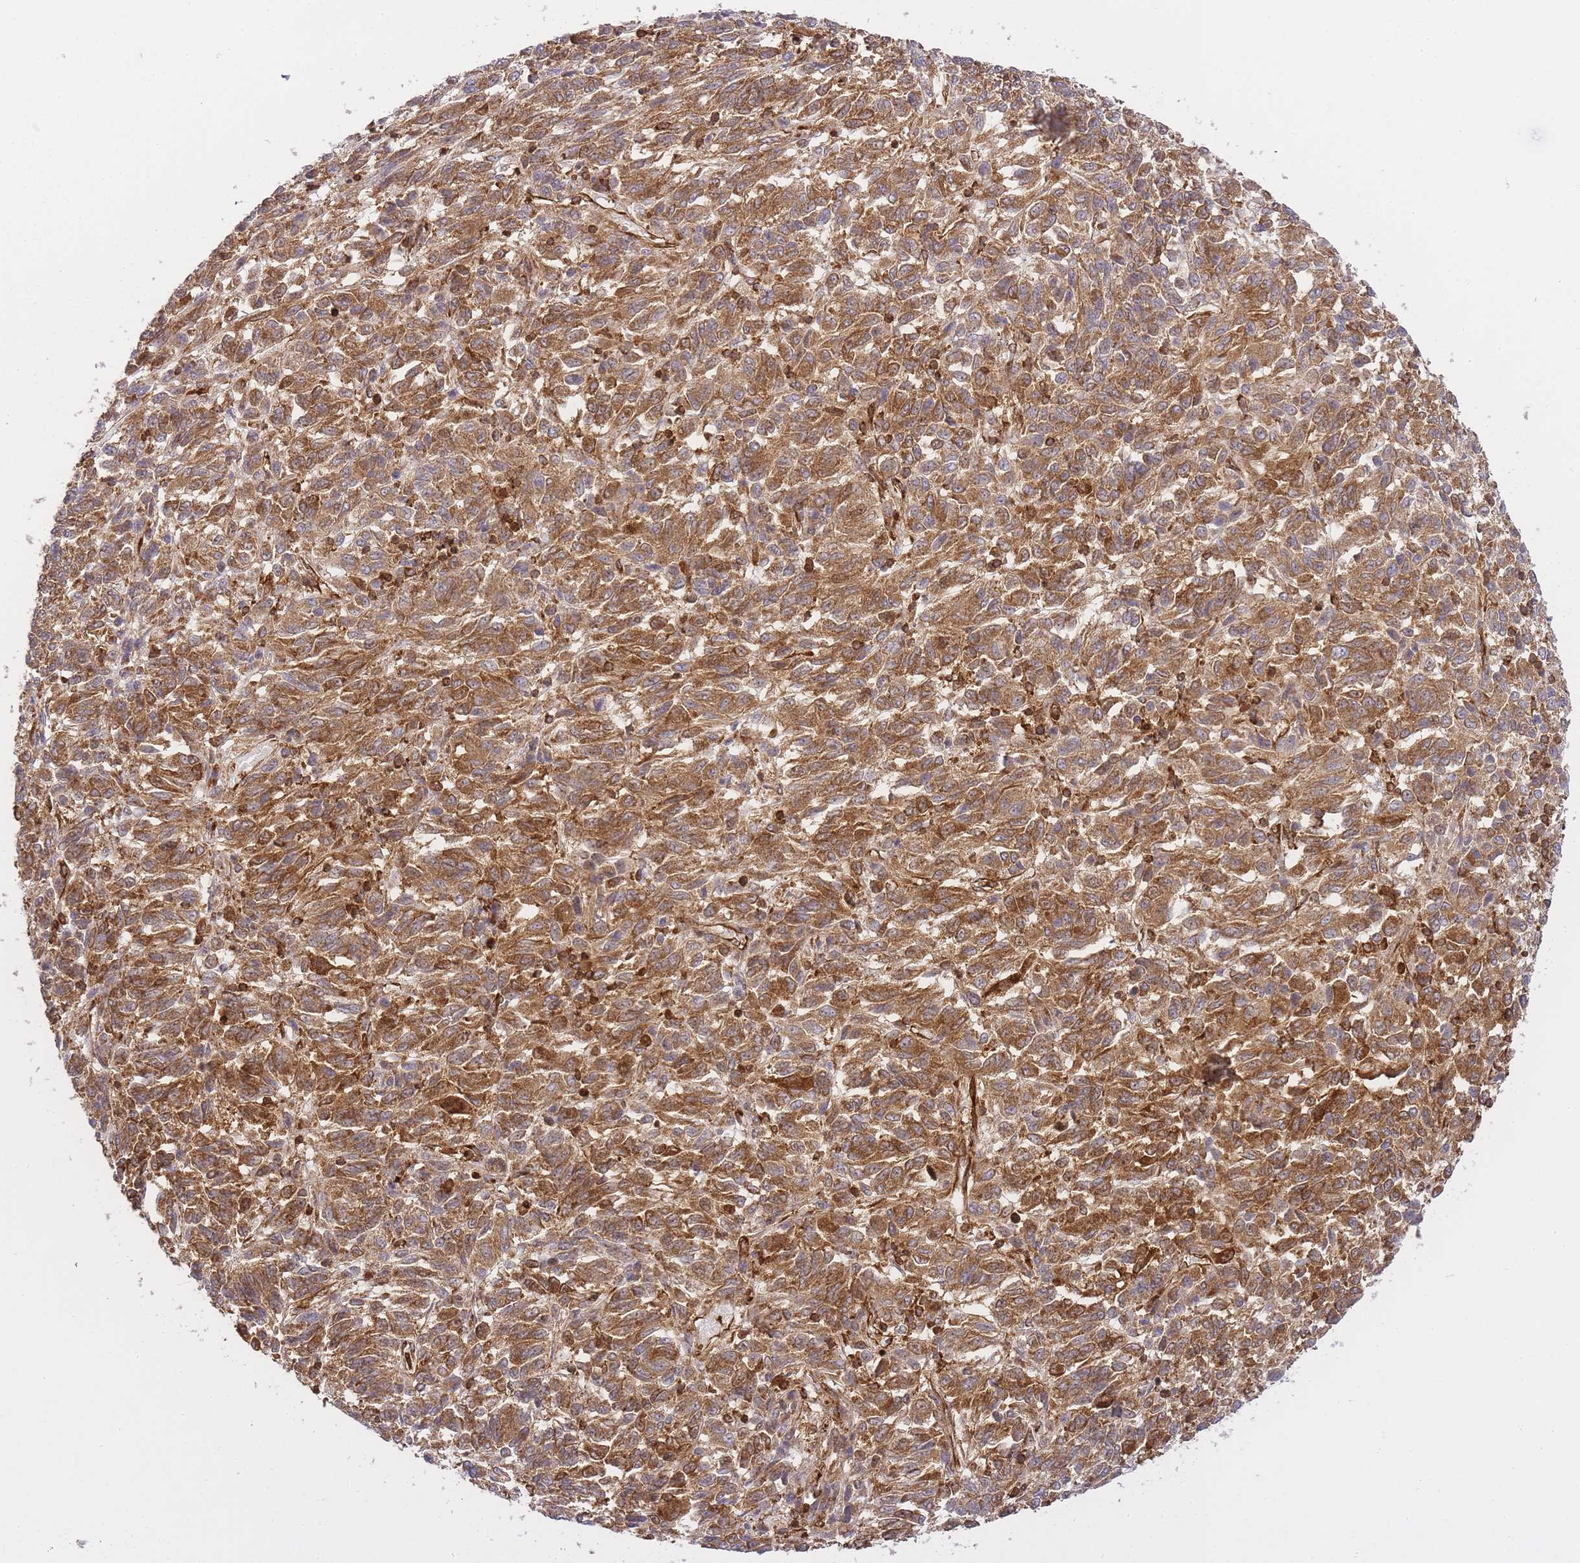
{"staining": {"intensity": "moderate", "quantity": ">75%", "location": "cytoplasmic/membranous"}, "tissue": "melanoma", "cell_type": "Tumor cells", "image_type": "cancer", "snomed": [{"axis": "morphology", "description": "Malignant melanoma, Metastatic site"}, {"axis": "topography", "description": "Lung"}], "caption": "The image displays immunohistochemical staining of melanoma. There is moderate cytoplasmic/membranous staining is present in approximately >75% of tumor cells. (Stains: DAB in brown, nuclei in blue, Microscopy: brightfield microscopy at high magnification).", "gene": "MSN", "patient": {"sex": "male", "age": 64}}